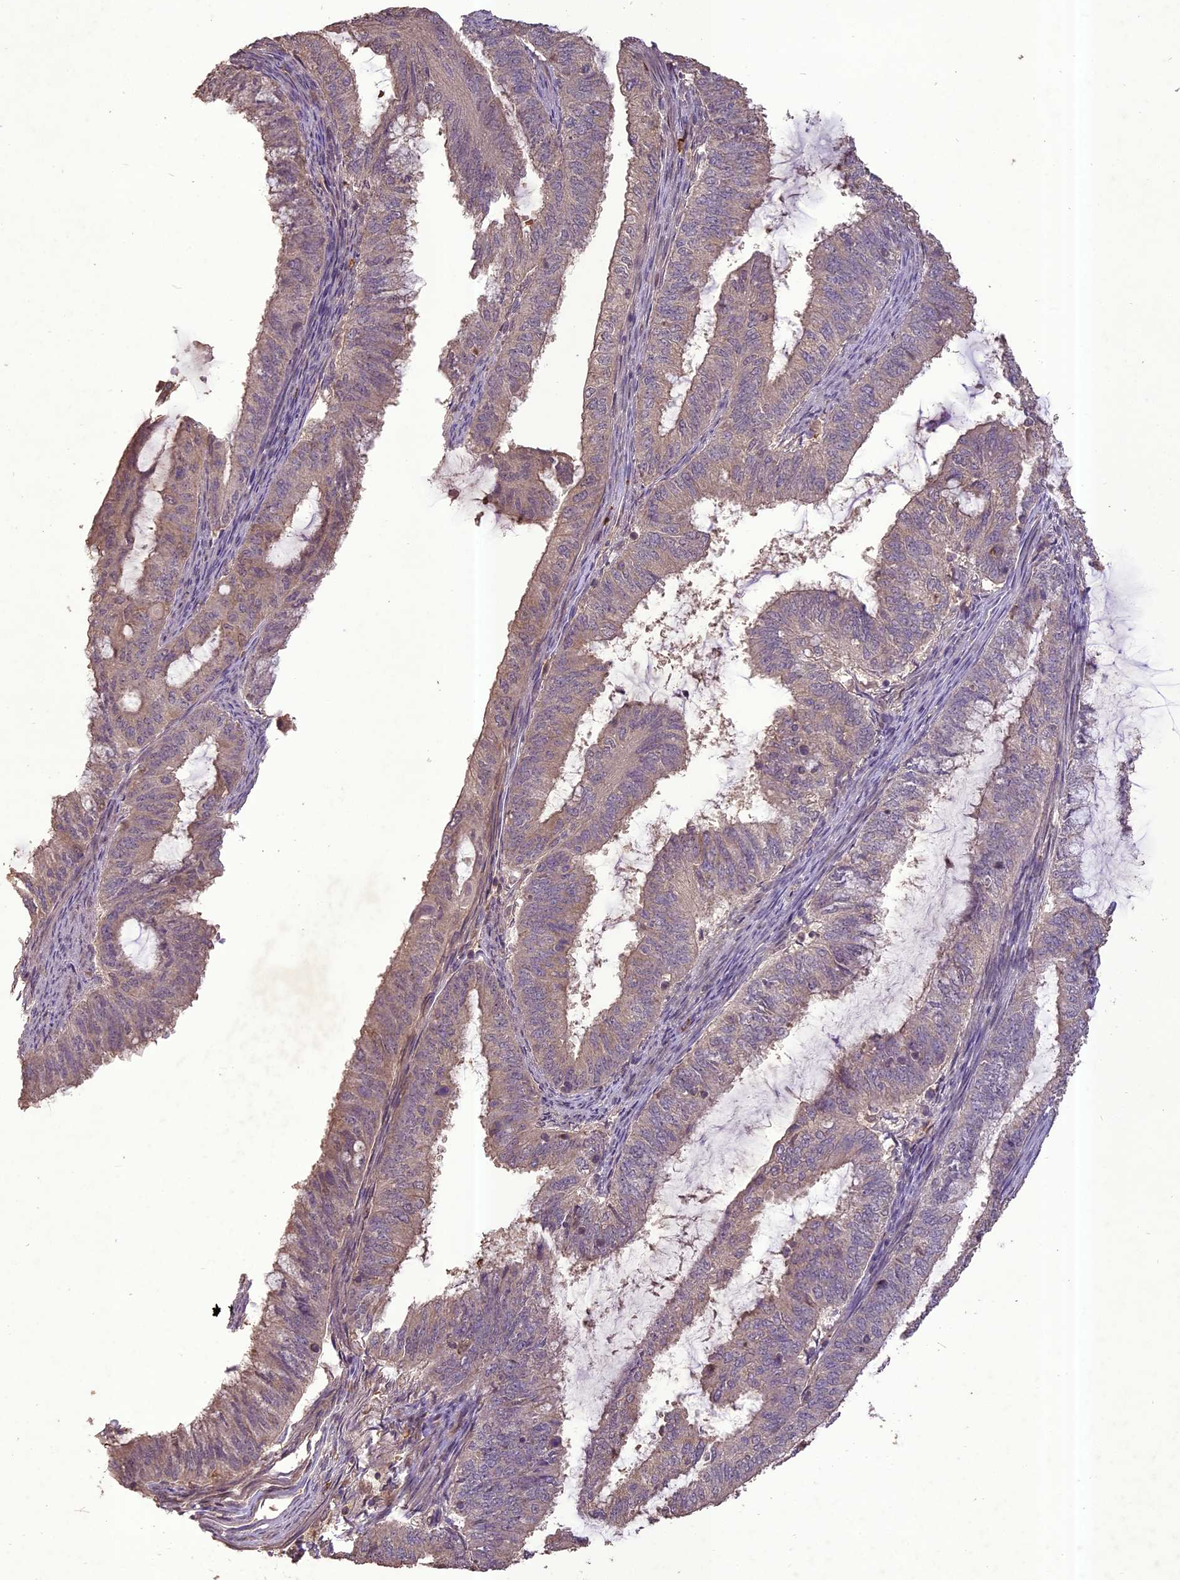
{"staining": {"intensity": "moderate", "quantity": "<25%", "location": "cytoplasmic/membranous"}, "tissue": "endometrial cancer", "cell_type": "Tumor cells", "image_type": "cancer", "snomed": [{"axis": "morphology", "description": "Adenocarcinoma, NOS"}, {"axis": "topography", "description": "Endometrium"}], "caption": "Immunohistochemistry (IHC) photomicrograph of endometrial adenocarcinoma stained for a protein (brown), which displays low levels of moderate cytoplasmic/membranous positivity in approximately <25% of tumor cells.", "gene": "TIGD7", "patient": {"sex": "female", "age": 51}}